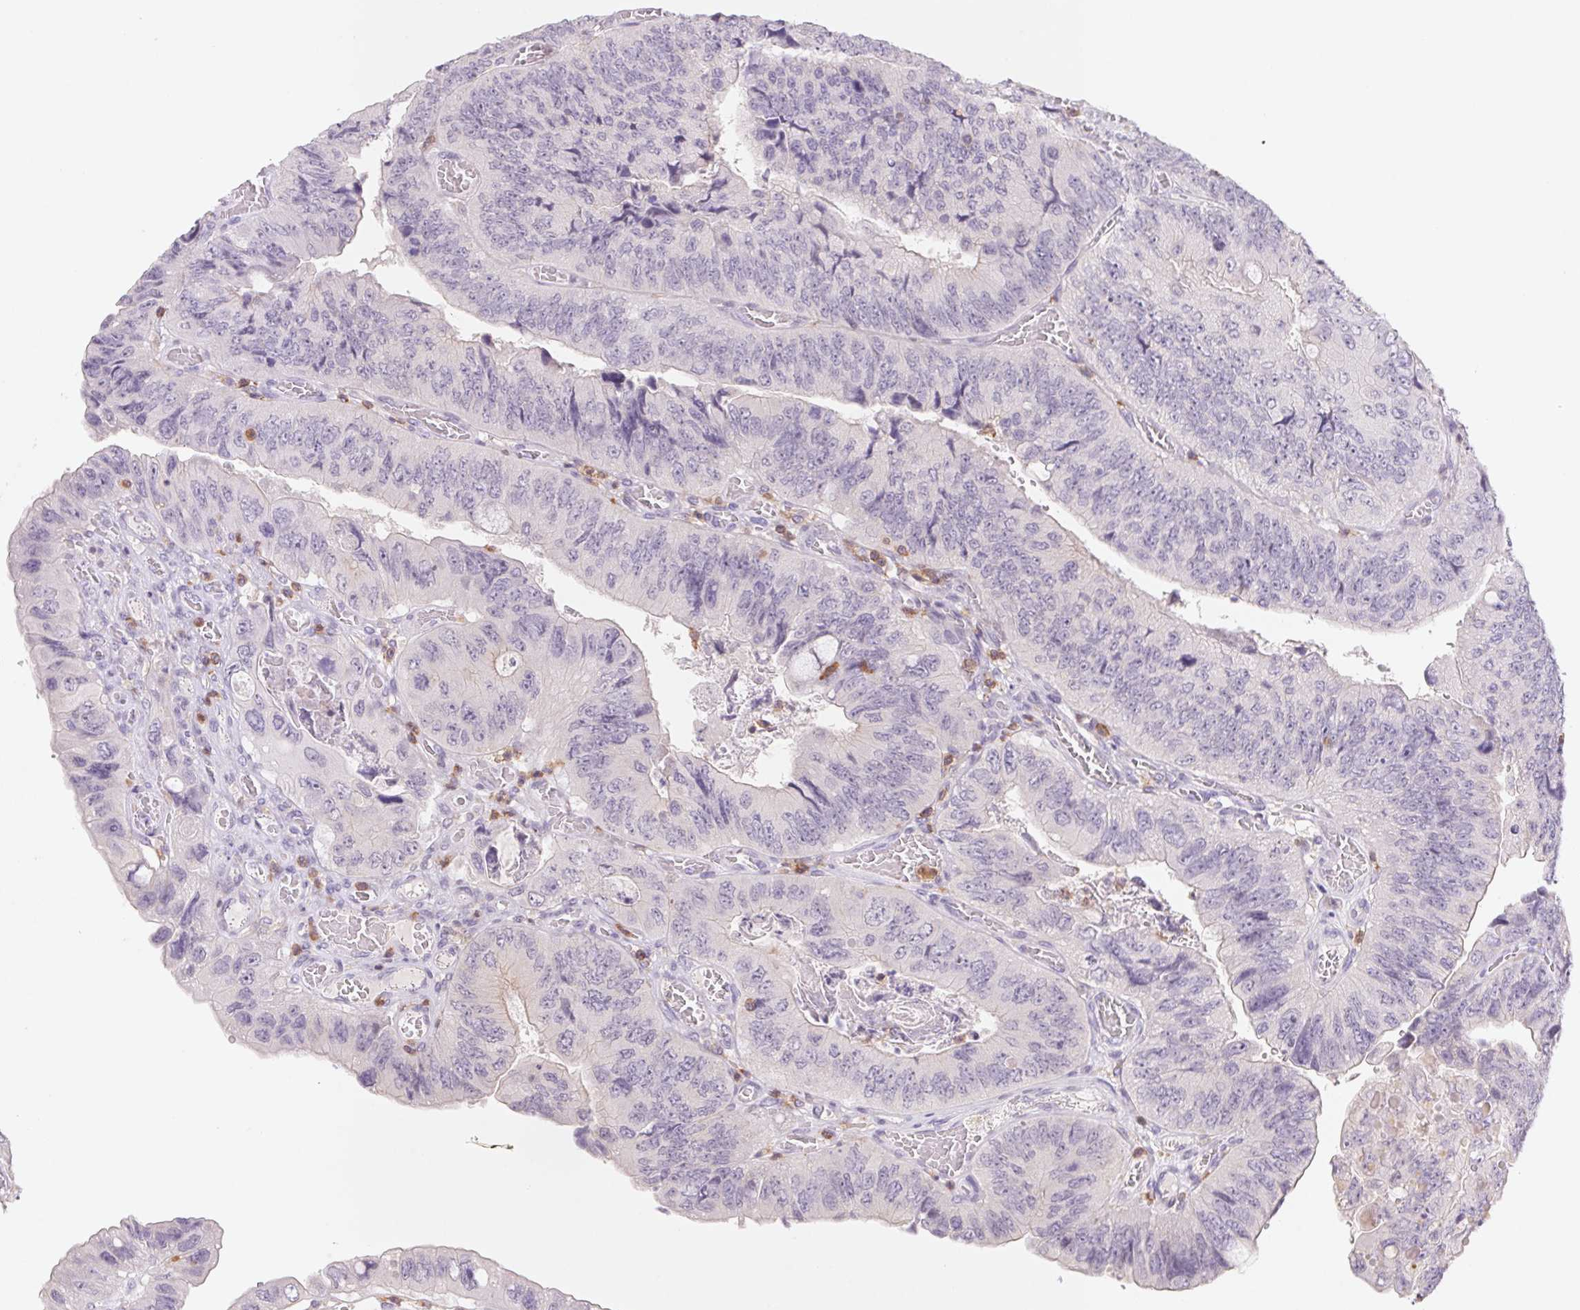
{"staining": {"intensity": "negative", "quantity": "none", "location": "none"}, "tissue": "colorectal cancer", "cell_type": "Tumor cells", "image_type": "cancer", "snomed": [{"axis": "morphology", "description": "Adenocarcinoma, NOS"}, {"axis": "topography", "description": "Colon"}], "caption": "There is no significant positivity in tumor cells of adenocarcinoma (colorectal).", "gene": "KIF26A", "patient": {"sex": "female", "age": 84}}